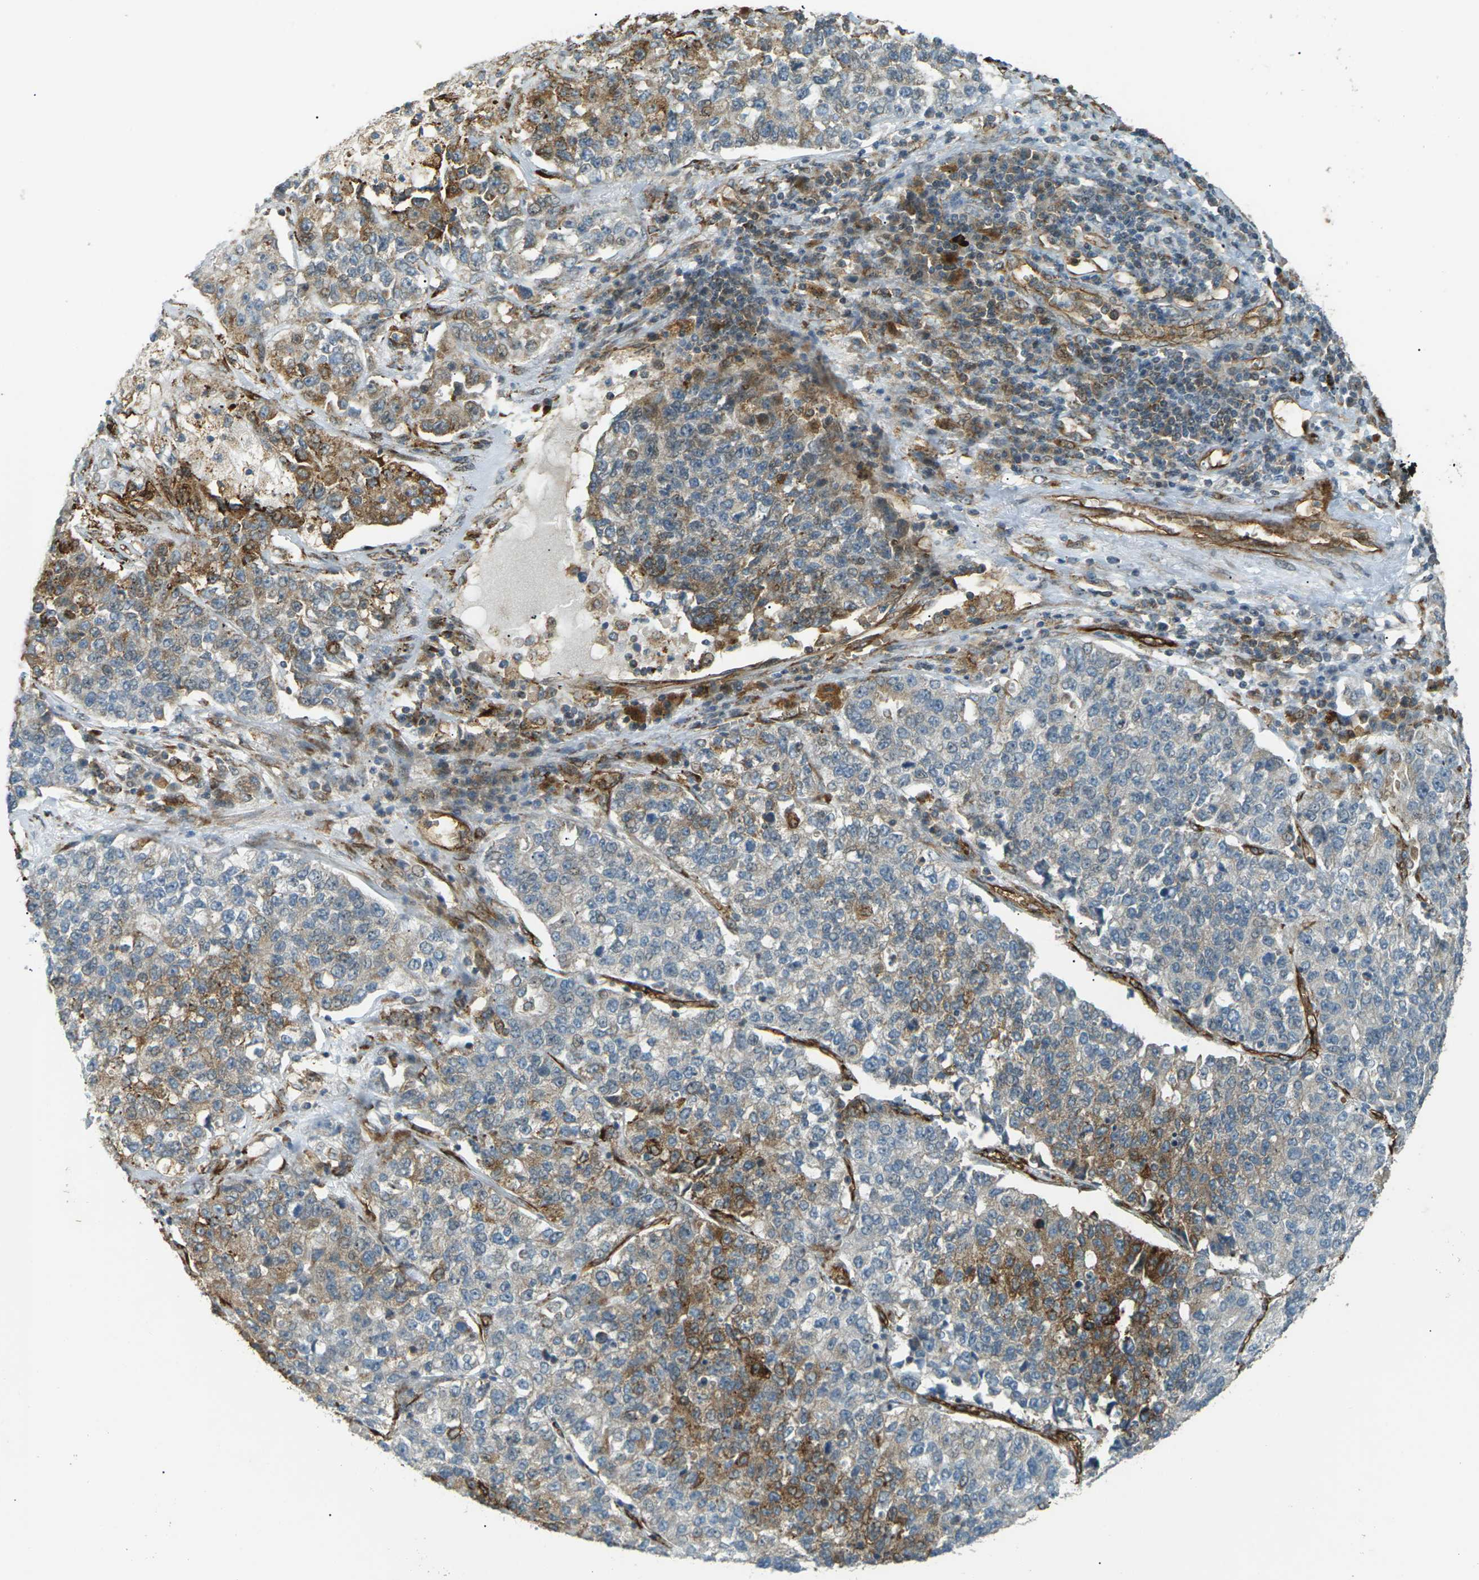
{"staining": {"intensity": "moderate", "quantity": "25%-75%", "location": "cytoplasmic/membranous"}, "tissue": "lung cancer", "cell_type": "Tumor cells", "image_type": "cancer", "snomed": [{"axis": "morphology", "description": "Adenocarcinoma, NOS"}, {"axis": "topography", "description": "Lung"}], "caption": "There is medium levels of moderate cytoplasmic/membranous staining in tumor cells of adenocarcinoma (lung), as demonstrated by immunohistochemical staining (brown color).", "gene": "S1PR1", "patient": {"sex": "male", "age": 49}}